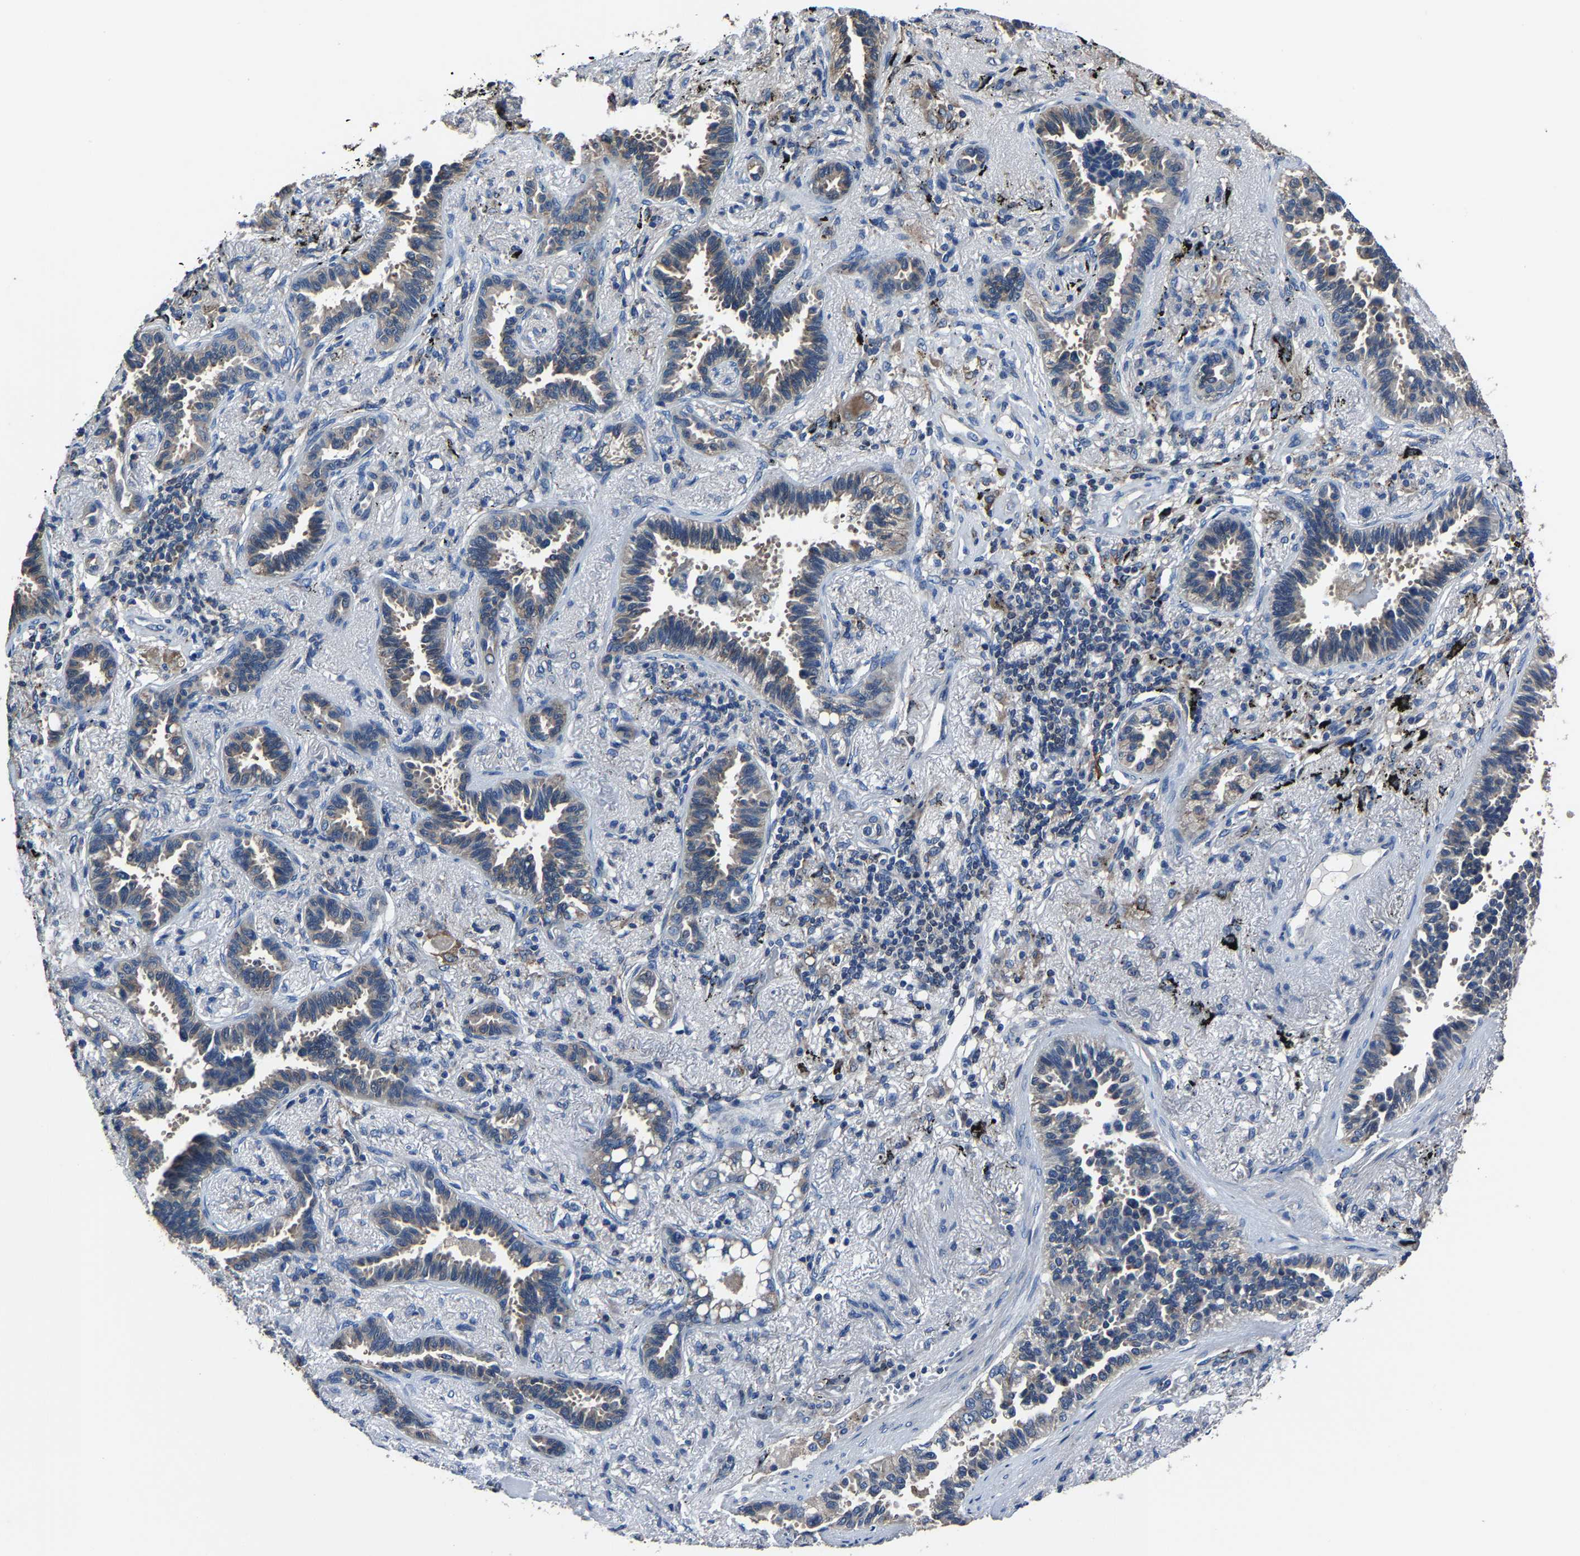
{"staining": {"intensity": "weak", "quantity": "<25%", "location": "cytoplasmic/membranous"}, "tissue": "lung cancer", "cell_type": "Tumor cells", "image_type": "cancer", "snomed": [{"axis": "morphology", "description": "Adenocarcinoma, NOS"}, {"axis": "topography", "description": "Lung"}], "caption": "Photomicrograph shows no significant protein expression in tumor cells of lung cancer.", "gene": "STRBP", "patient": {"sex": "male", "age": 59}}